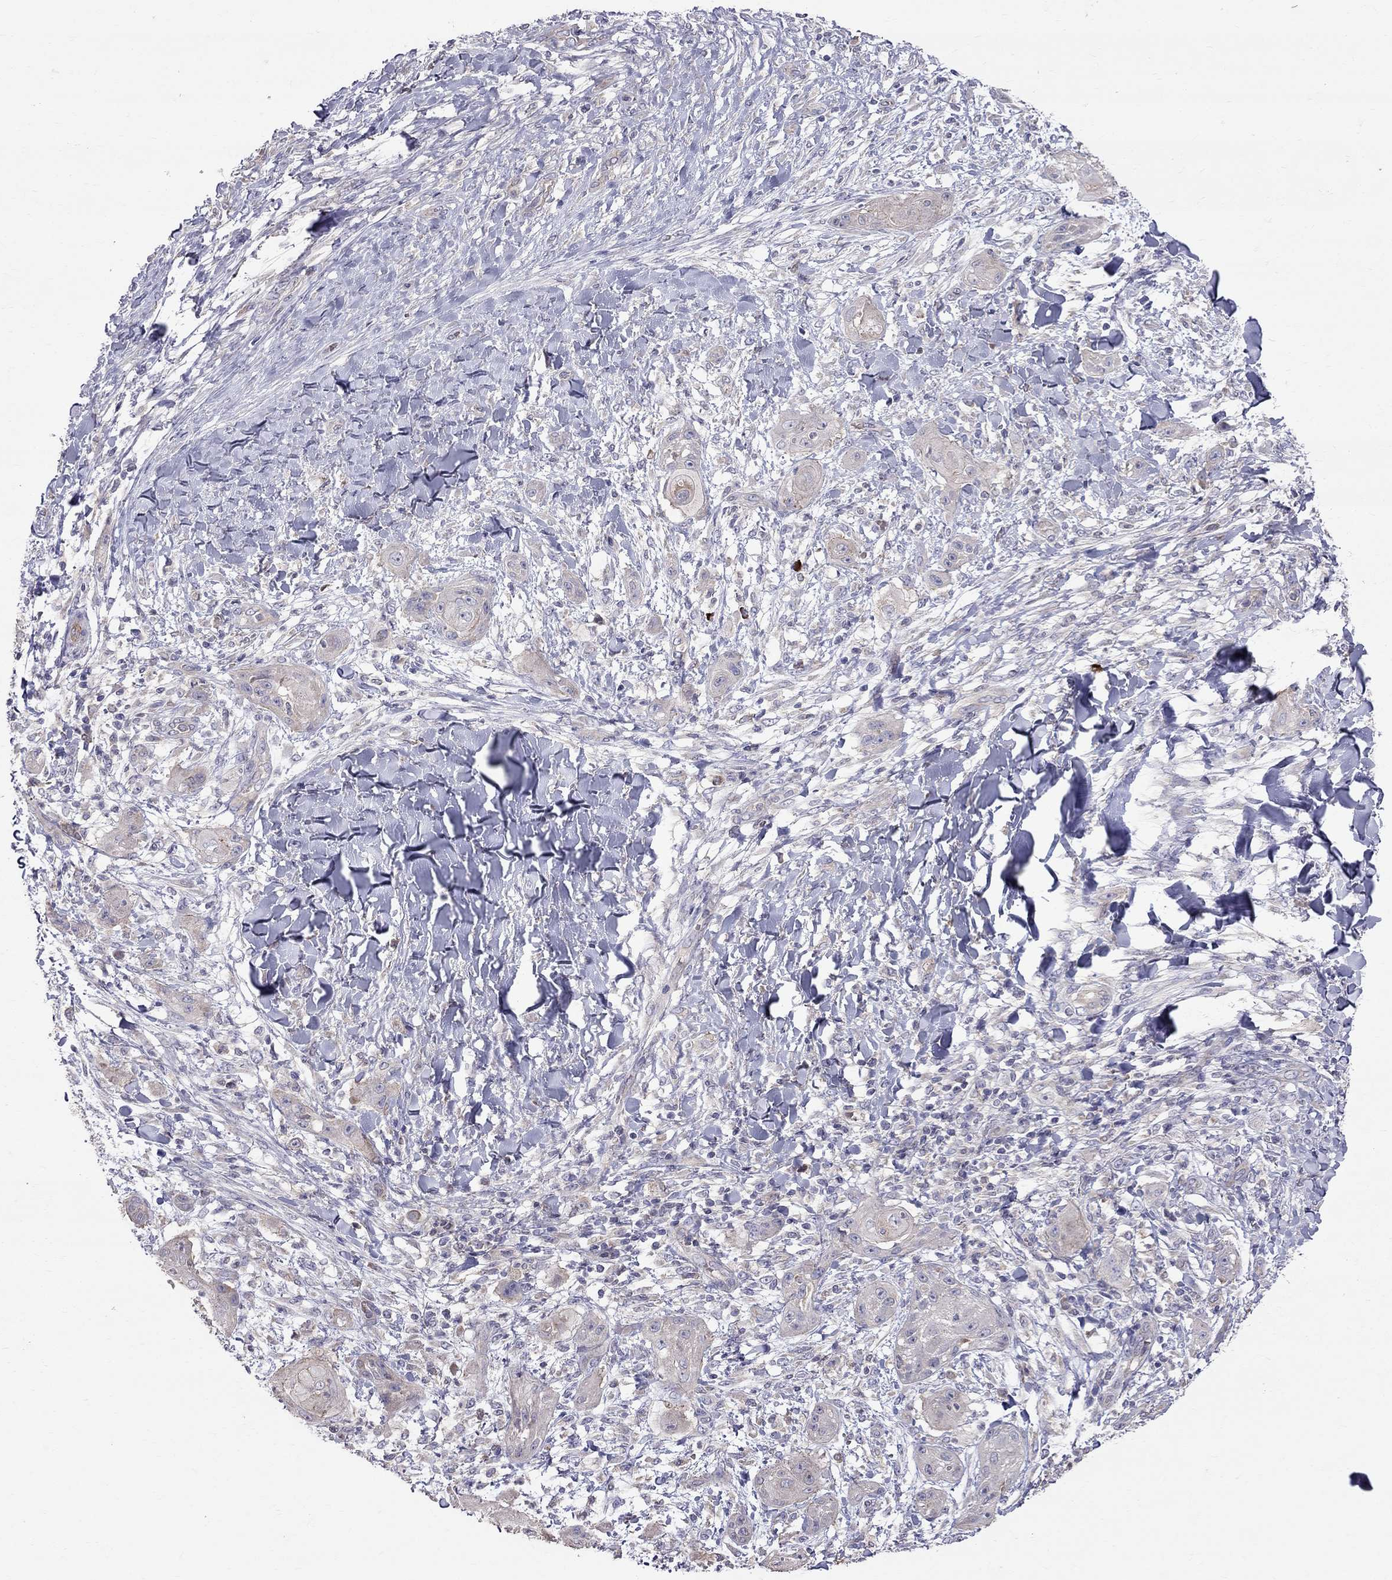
{"staining": {"intensity": "negative", "quantity": "none", "location": "none"}, "tissue": "skin cancer", "cell_type": "Tumor cells", "image_type": "cancer", "snomed": [{"axis": "morphology", "description": "Squamous cell carcinoma, NOS"}, {"axis": "topography", "description": "Skin"}], "caption": "Histopathology image shows no protein staining in tumor cells of skin cancer tissue.", "gene": "PIK3CG", "patient": {"sex": "male", "age": 62}}